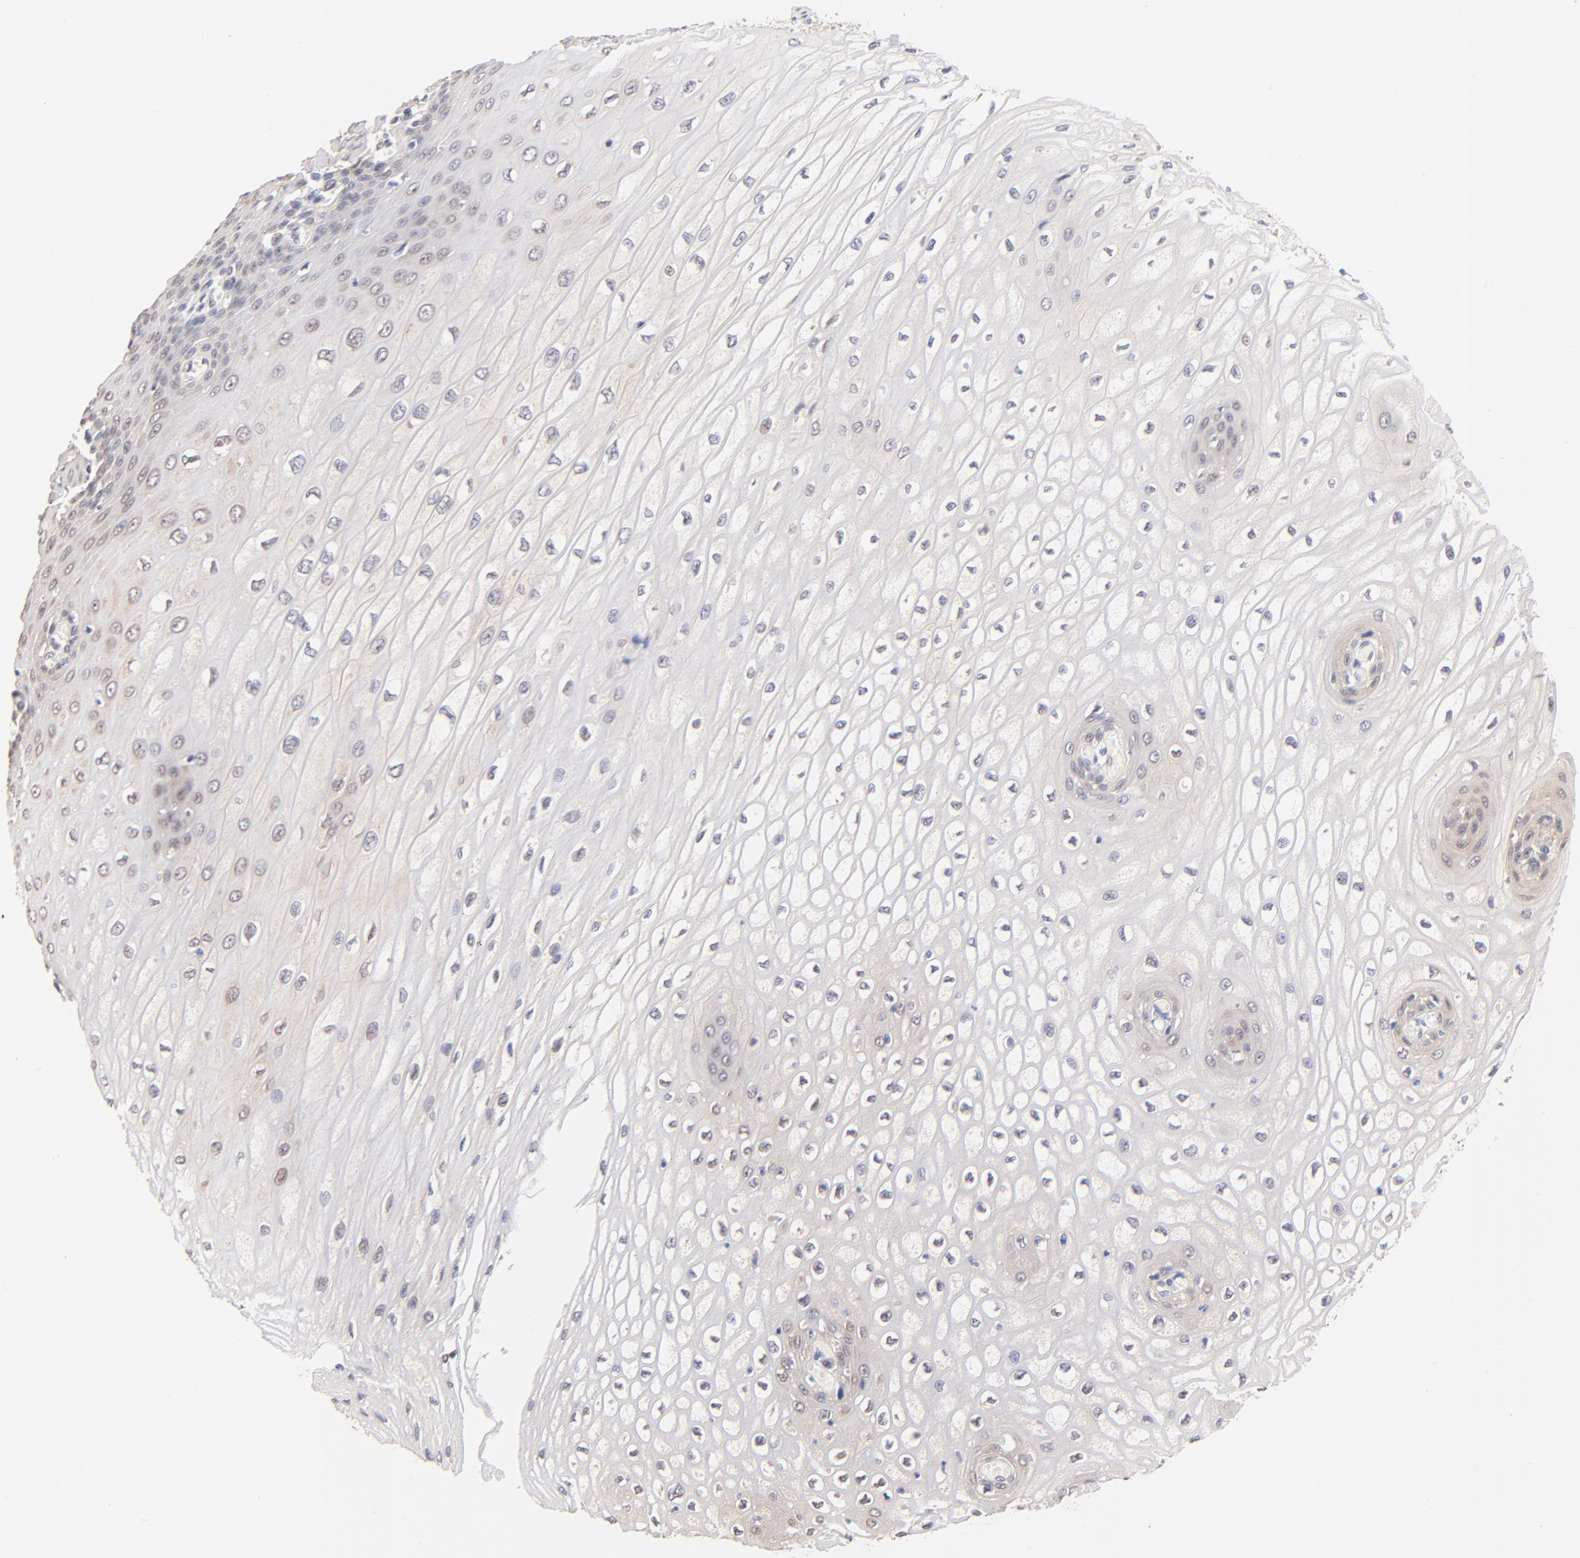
{"staining": {"intensity": "weak", "quantity": "<25%", "location": "cytoplasmic/membranous"}, "tissue": "esophagus", "cell_type": "Squamous epithelial cells", "image_type": "normal", "snomed": [{"axis": "morphology", "description": "Normal tissue, NOS"}, {"axis": "topography", "description": "Esophagus"}], "caption": "Immunohistochemistry (IHC) of unremarkable human esophagus demonstrates no positivity in squamous epithelial cells. (DAB immunohistochemistry with hematoxylin counter stain).", "gene": "TXNL1", "patient": {"sex": "male", "age": 65}}